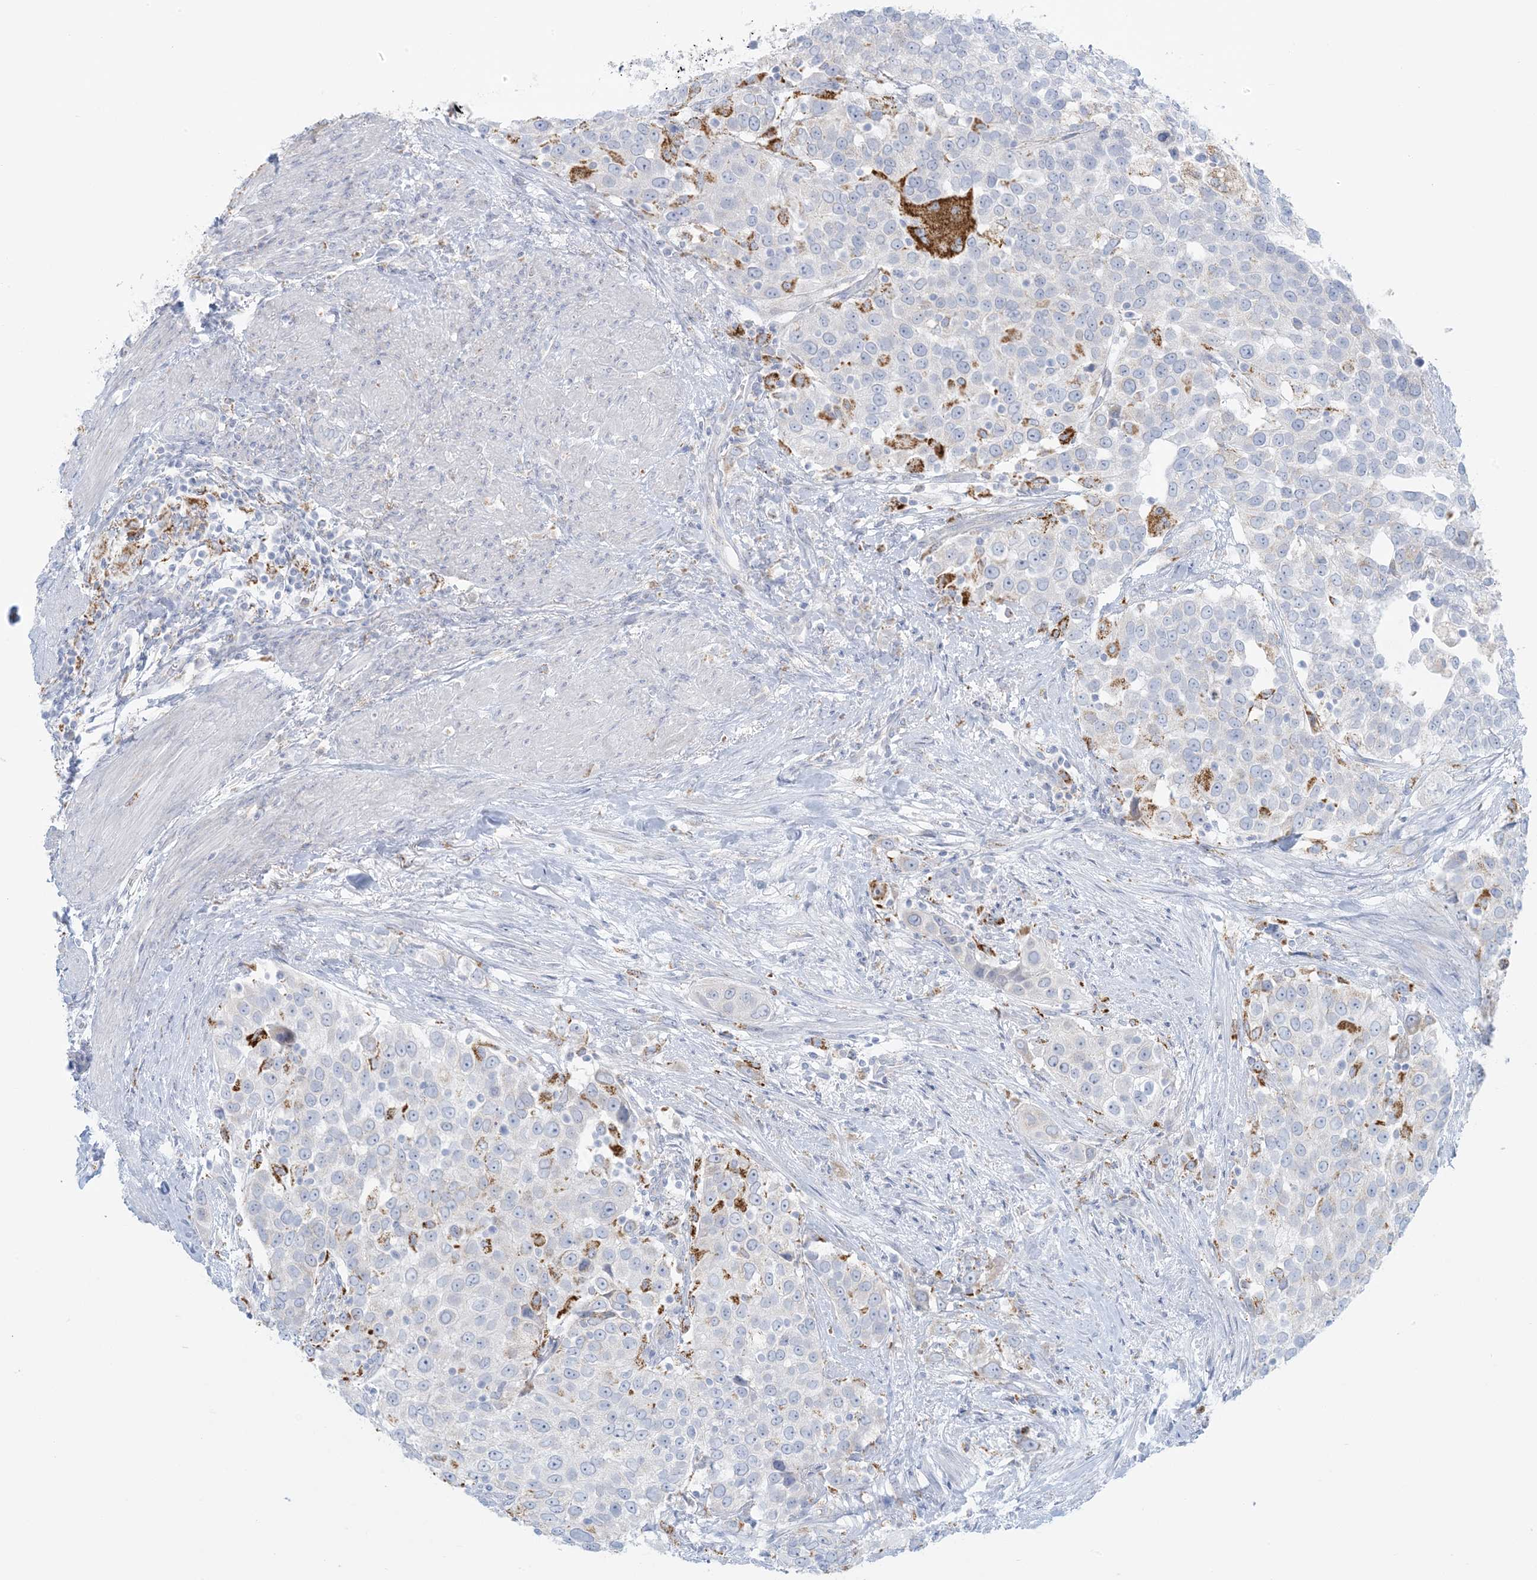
{"staining": {"intensity": "negative", "quantity": "none", "location": "none"}, "tissue": "urothelial cancer", "cell_type": "Tumor cells", "image_type": "cancer", "snomed": [{"axis": "morphology", "description": "Urothelial carcinoma, High grade"}, {"axis": "topography", "description": "Urinary bladder"}], "caption": "This is a histopathology image of IHC staining of urothelial cancer, which shows no positivity in tumor cells.", "gene": "ZDHHC4", "patient": {"sex": "female", "age": 80}}